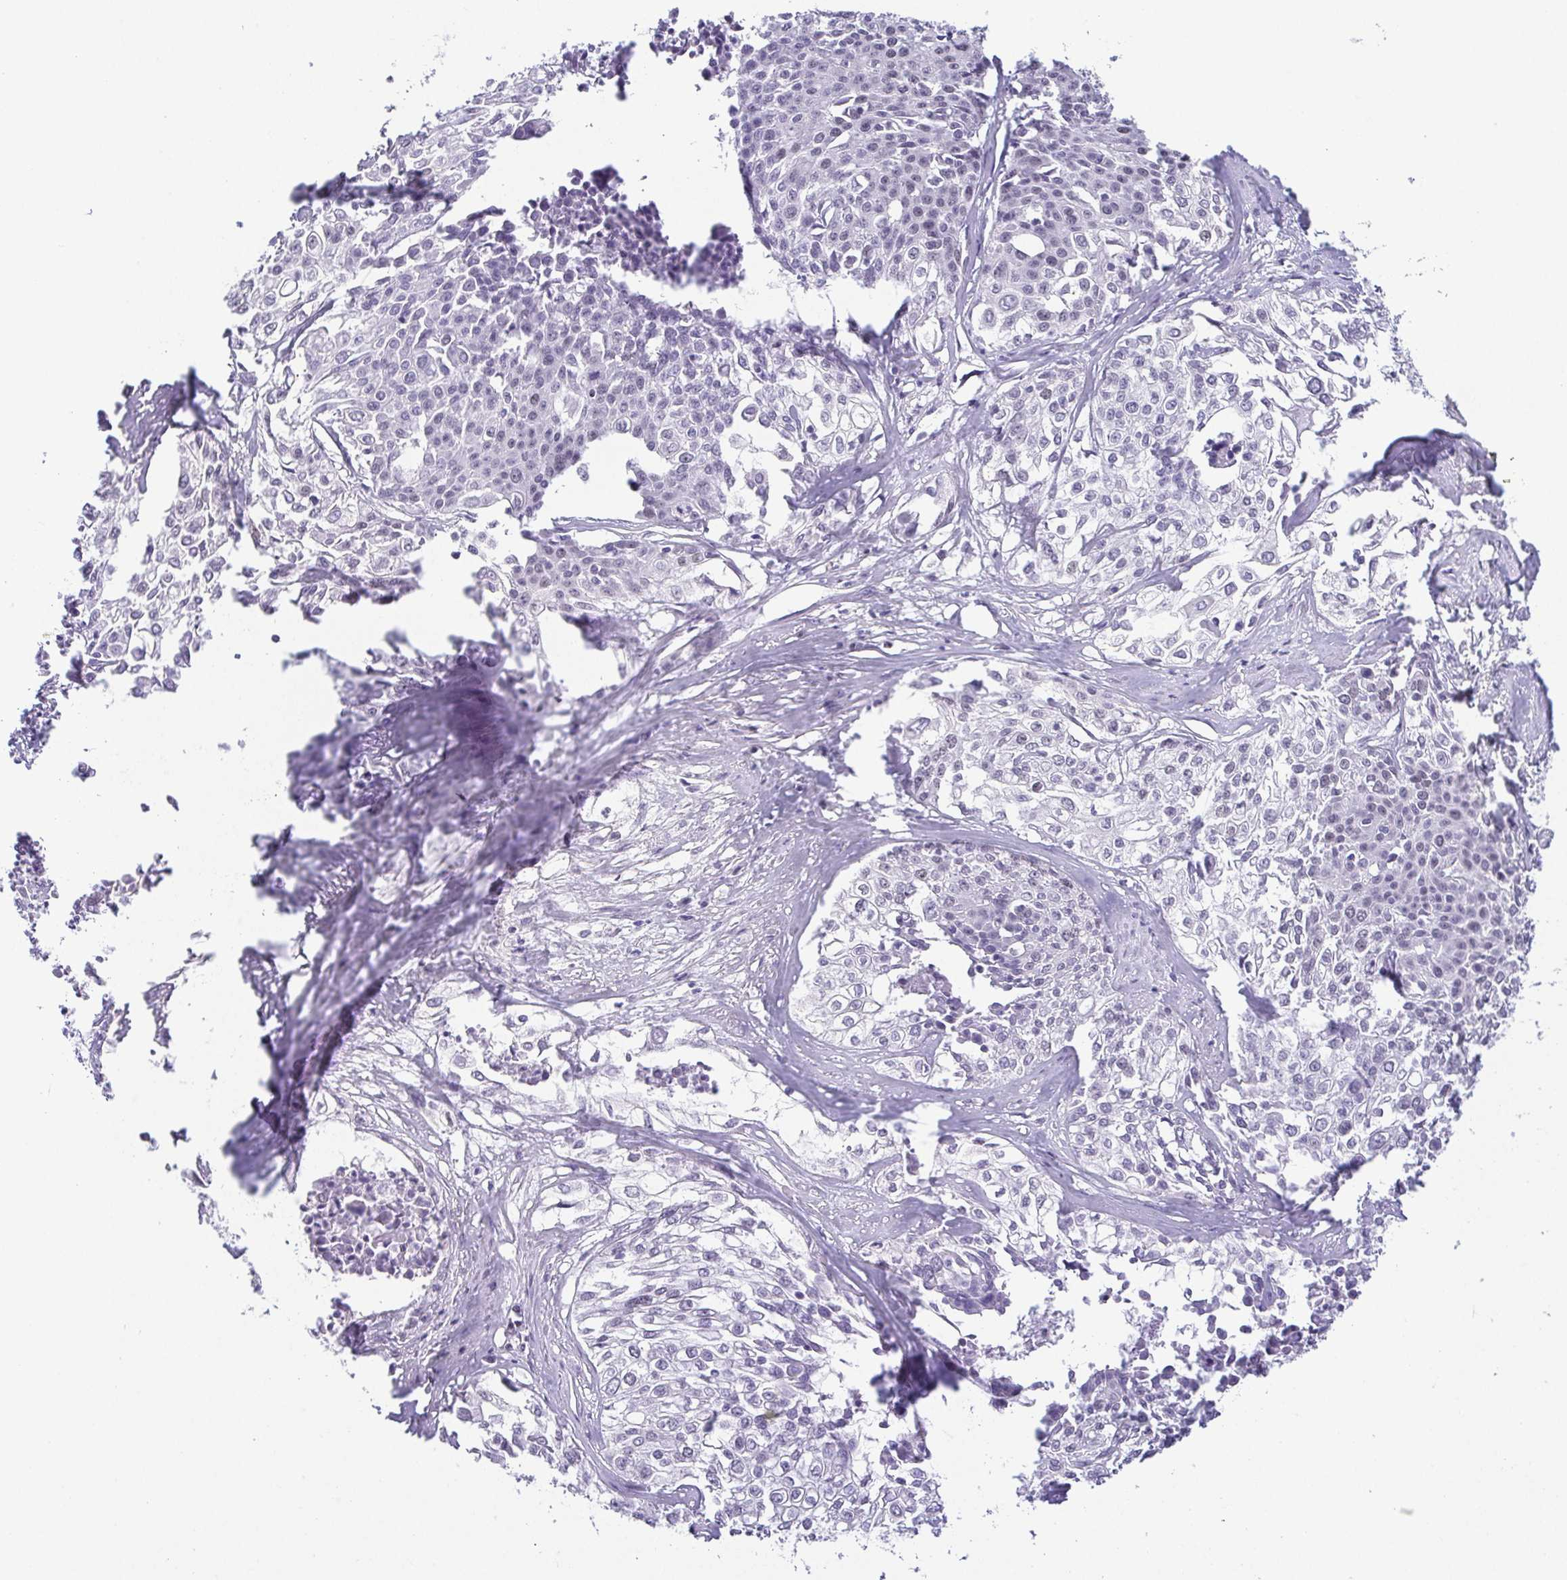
{"staining": {"intensity": "negative", "quantity": "none", "location": "none"}, "tissue": "cervical cancer", "cell_type": "Tumor cells", "image_type": "cancer", "snomed": [{"axis": "morphology", "description": "Squamous cell carcinoma, NOS"}, {"axis": "topography", "description": "Cervix"}], "caption": "Cervical squamous cell carcinoma was stained to show a protein in brown. There is no significant staining in tumor cells. The staining is performed using DAB brown chromogen with nuclei counter-stained in using hematoxylin.", "gene": "TCF3", "patient": {"sex": "female", "age": 39}}